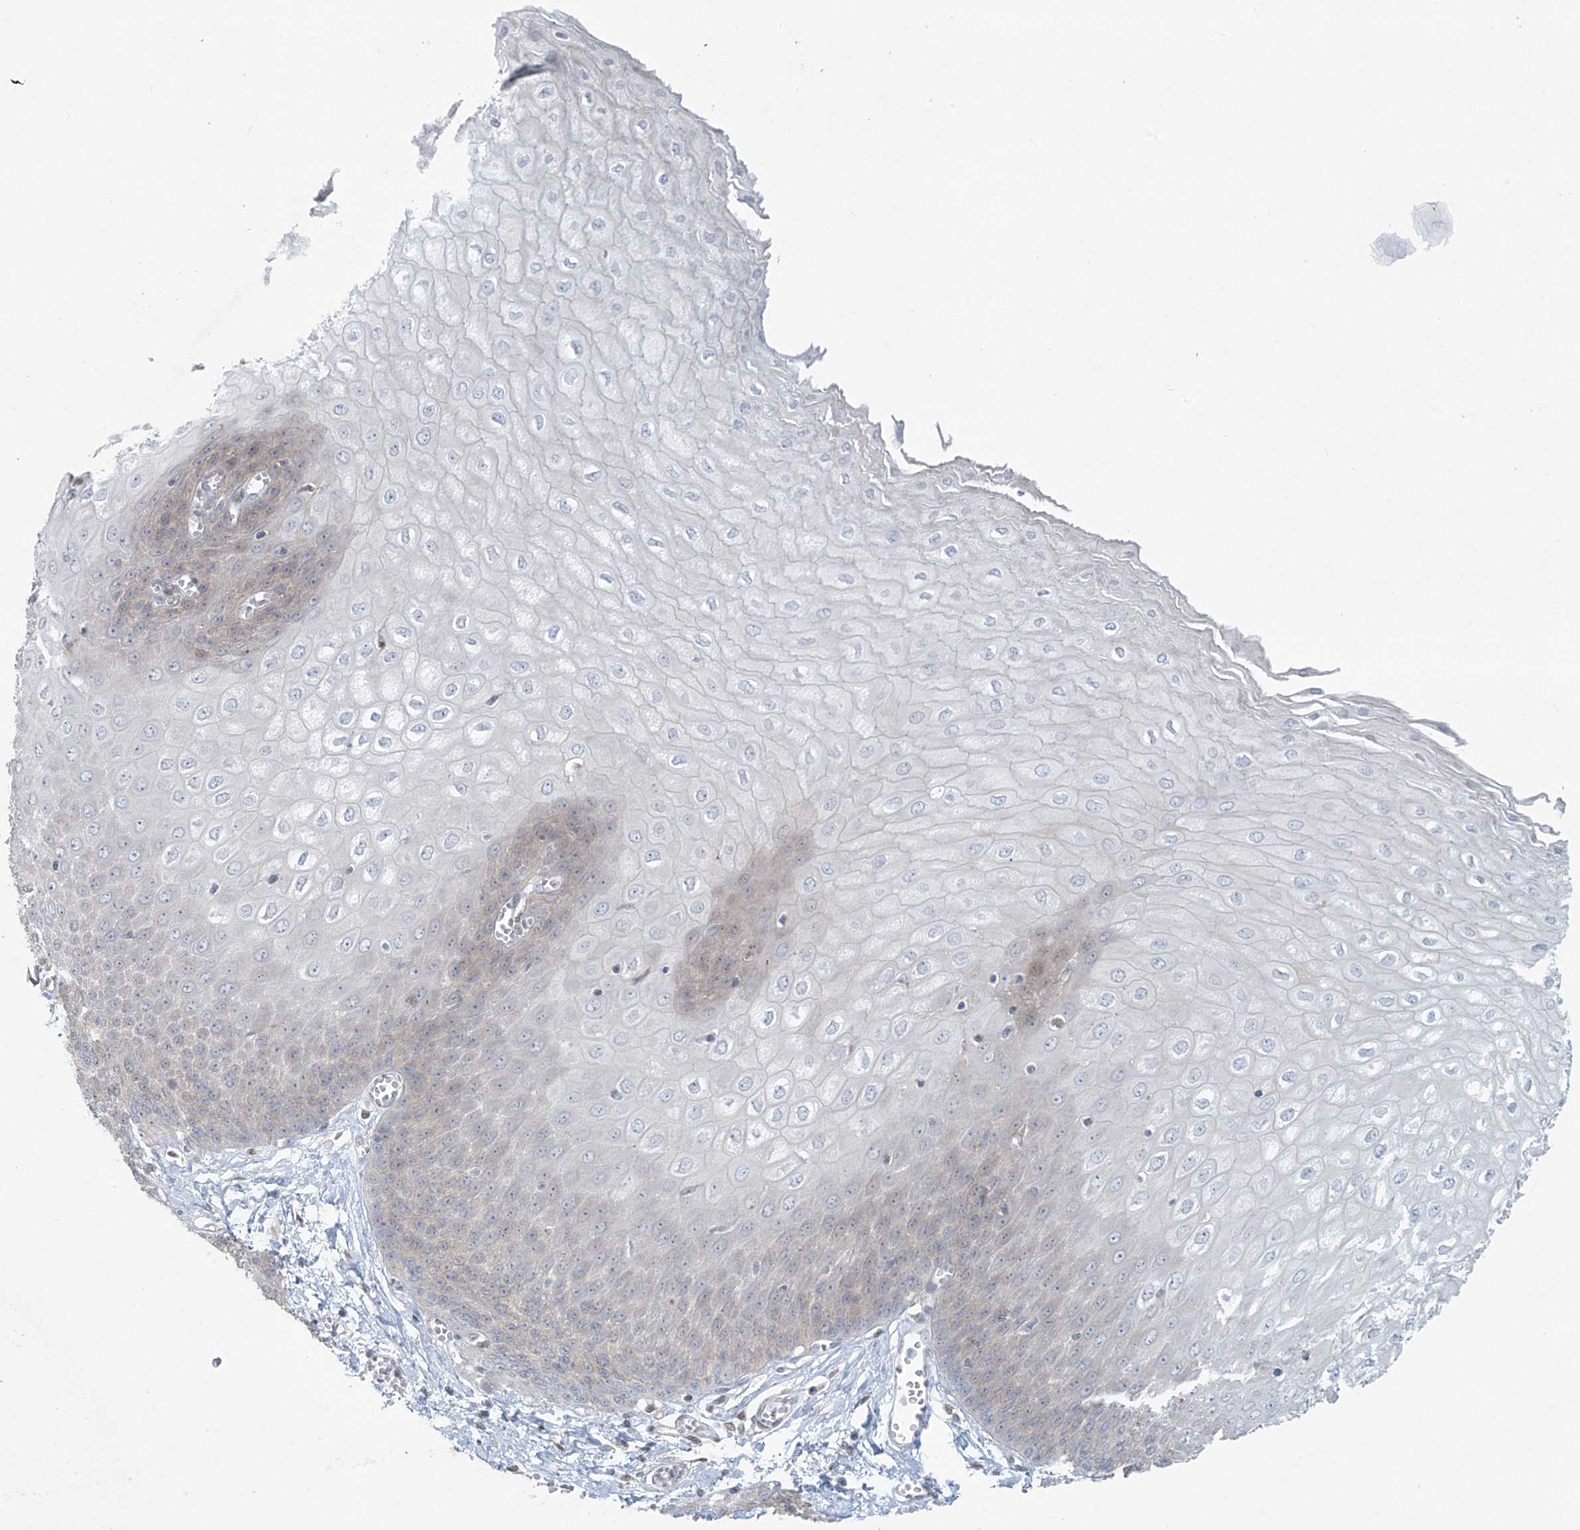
{"staining": {"intensity": "moderate", "quantity": "<25%", "location": "cytoplasmic/membranous"}, "tissue": "esophagus", "cell_type": "Squamous epithelial cells", "image_type": "normal", "snomed": [{"axis": "morphology", "description": "Normal tissue, NOS"}, {"axis": "topography", "description": "Esophagus"}], "caption": "Esophagus stained with immunohistochemistry displays moderate cytoplasmic/membranous staining in about <25% of squamous epithelial cells. (DAB IHC with brightfield microscopy, high magnification).", "gene": "PPAT", "patient": {"sex": "male", "age": 60}}